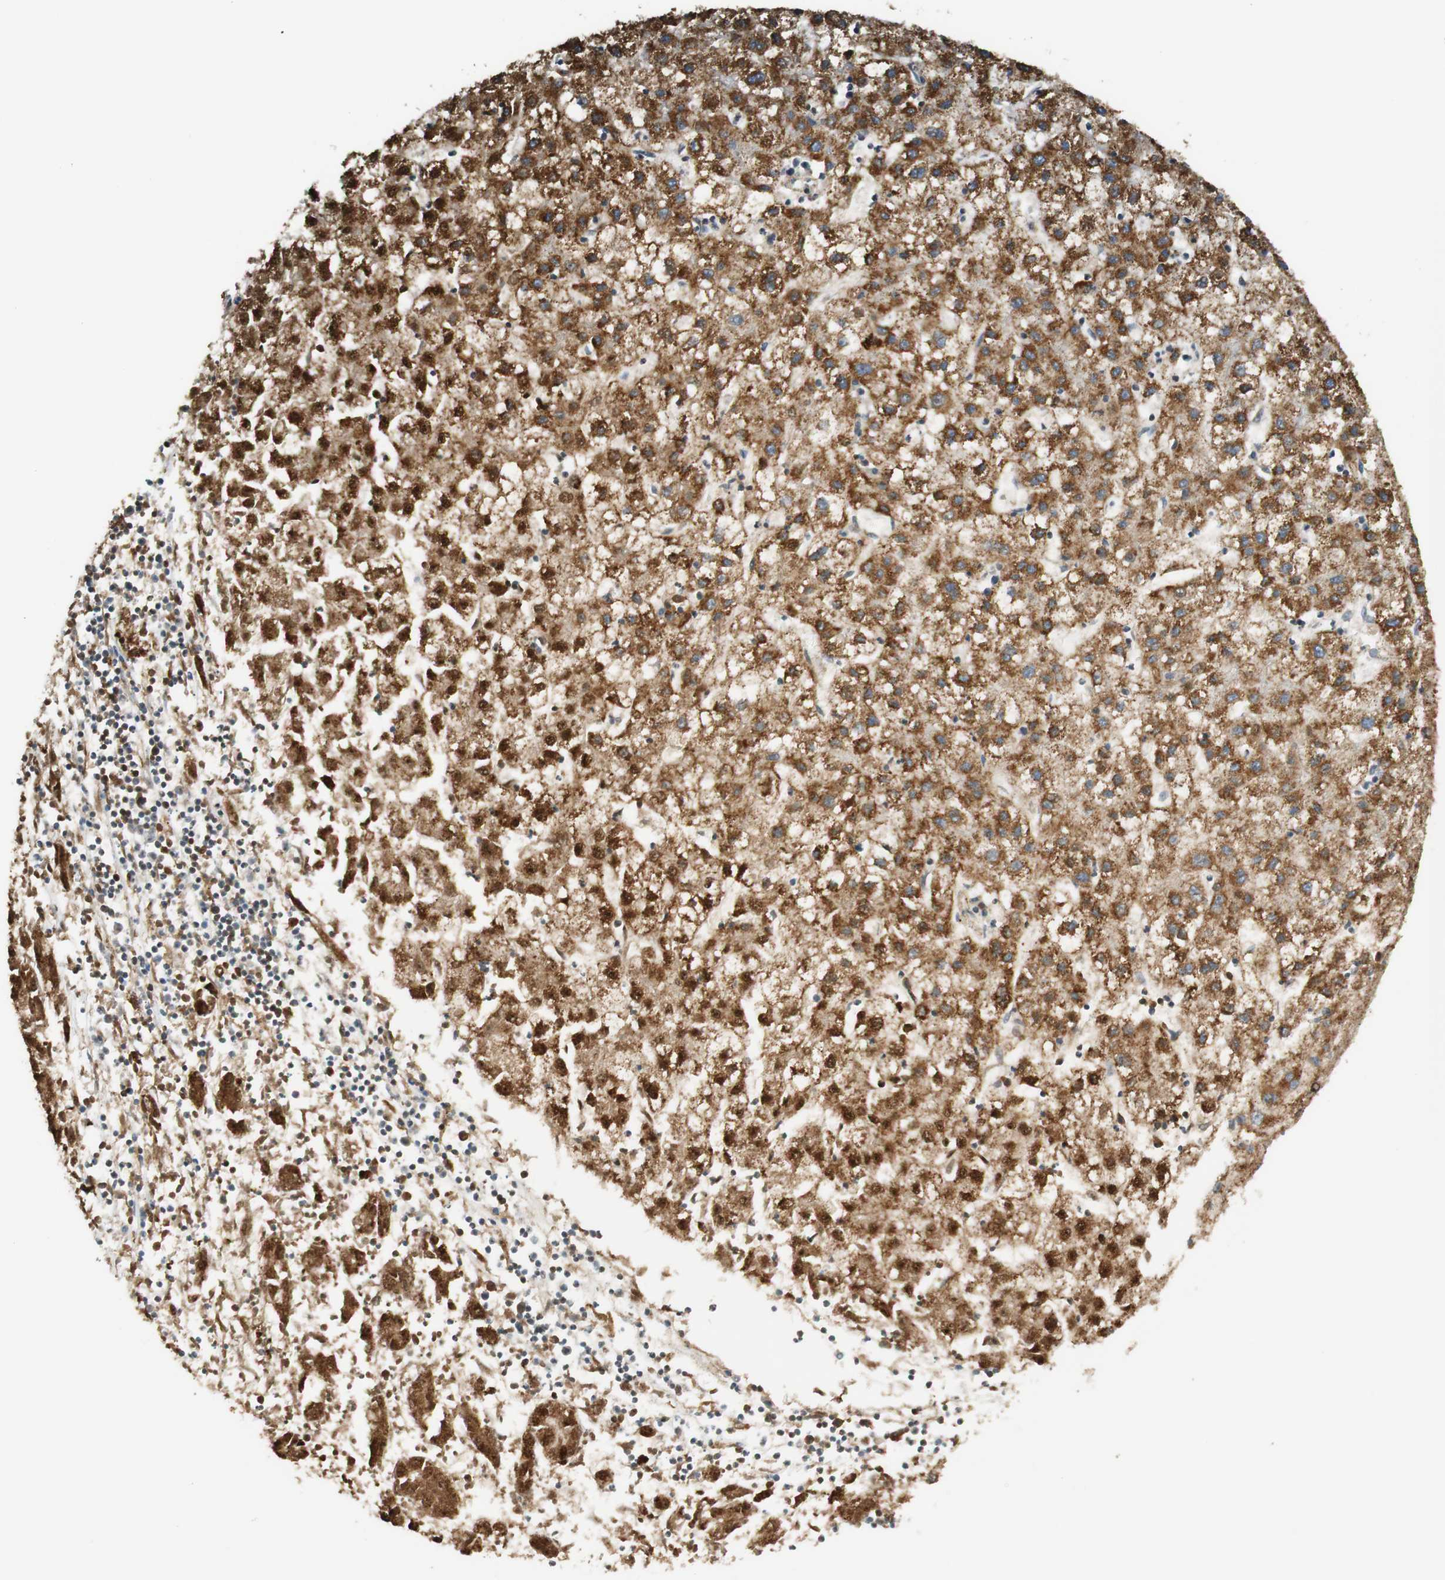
{"staining": {"intensity": "strong", "quantity": ">75%", "location": "cytoplasmic/membranous,nuclear"}, "tissue": "liver cancer", "cell_type": "Tumor cells", "image_type": "cancer", "snomed": [{"axis": "morphology", "description": "Carcinoma, Hepatocellular, NOS"}, {"axis": "topography", "description": "Liver"}], "caption": "DAB immunohistochemical staining of hepatocellular carcinoma (liver) demonstrates strong cytoplasmic/membranous and nuclear protein positivity in about >75% of tumor cells.", "gene": "ZNF782", "patient": {"sex": "male", "age": 72}}